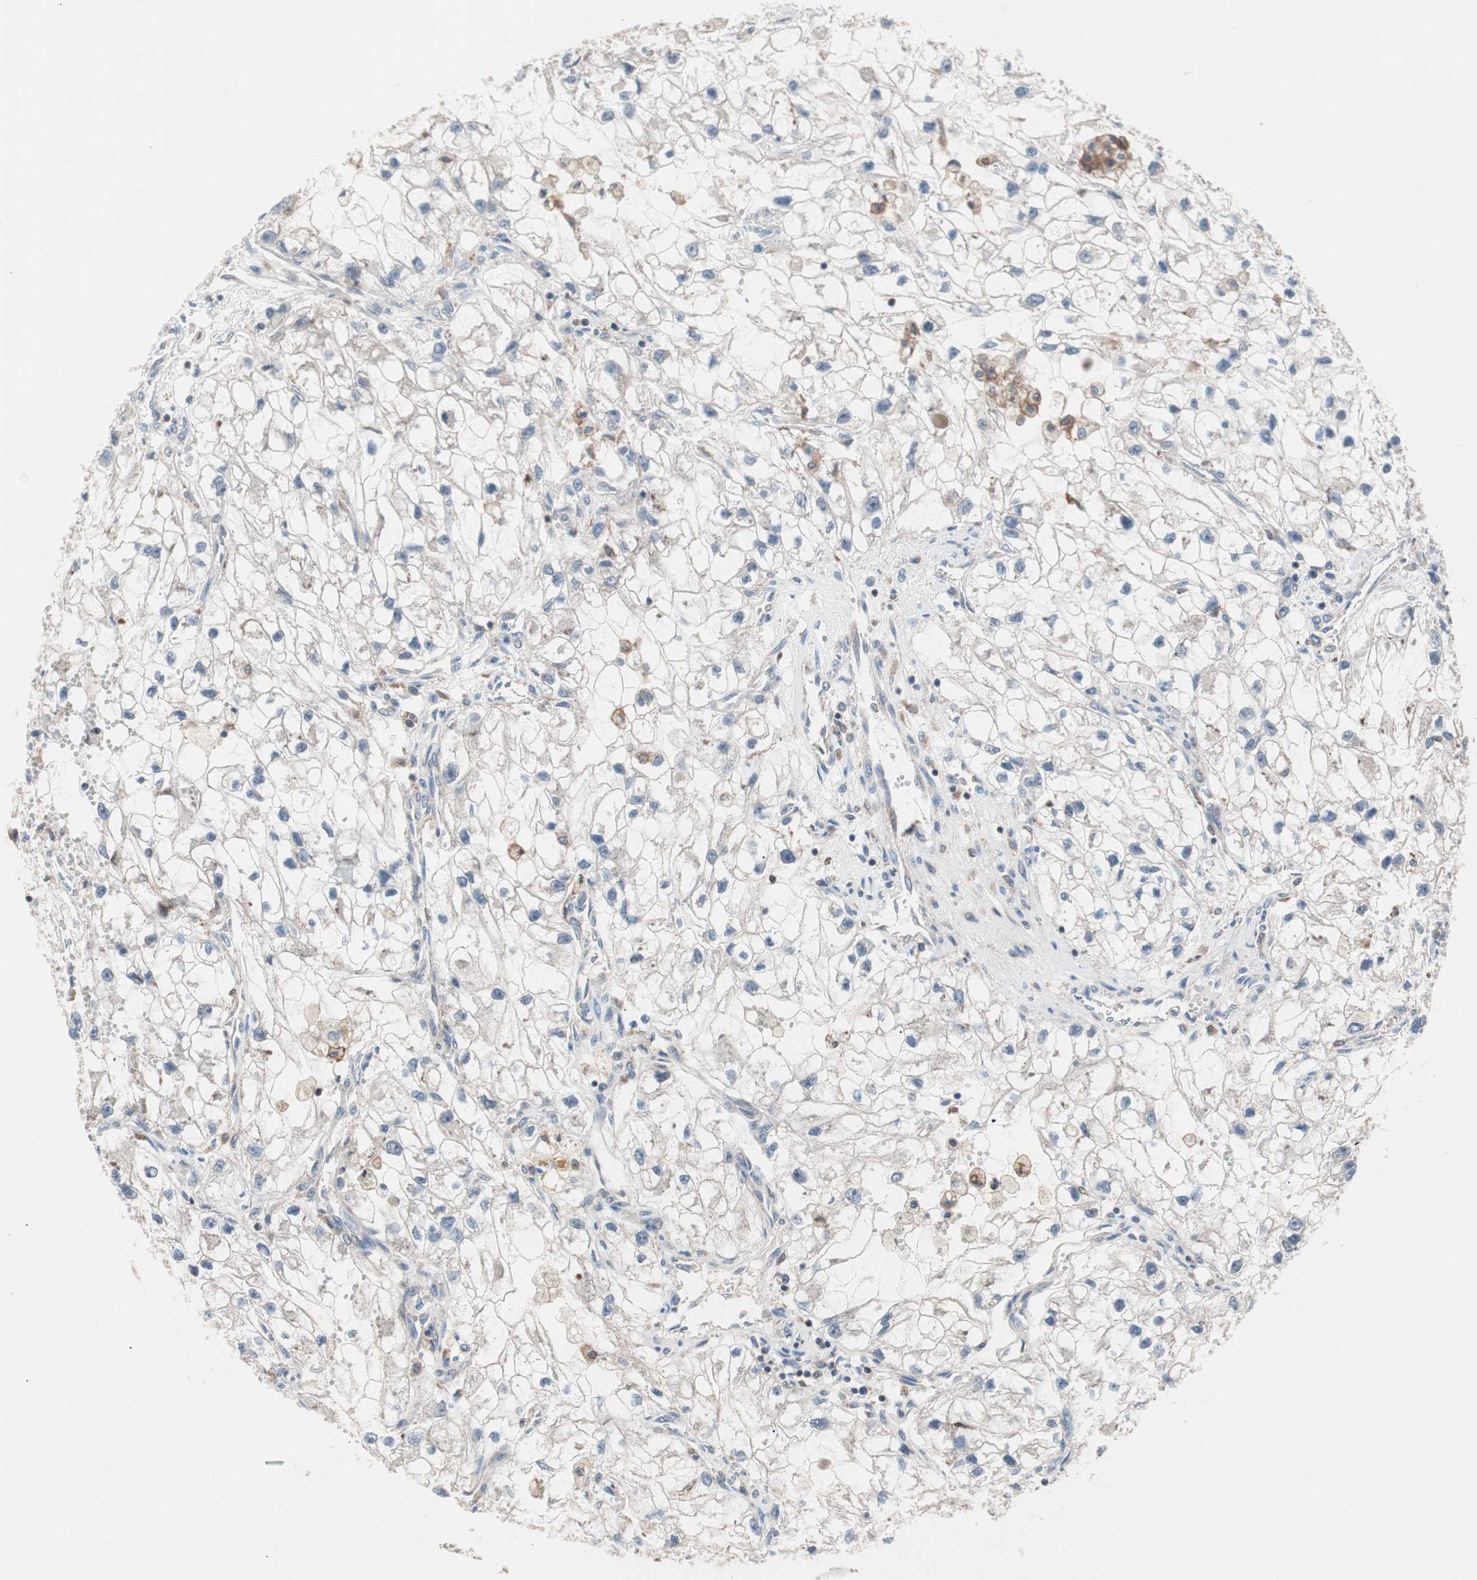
{"staining": {"intensity": "weak", "quantity": "25%-75%", "location": "cytoplasmic/membranous"}, "tissue": "renal cancer", "cell_type": "Tumor cells", "image_type": "cancer", "snomed": [{"axis": "morphology", "description": "Adenocarcinoma, NOS"}, {"axis": "topography", "description": "Kidney"}], "caption": "Immunohistochemistry (IHC) micrograph of neoplastic tissue: human renal adenocarcinoma stained using immunohistochemistry (IHC) exhibits low levels of weak protein expression localized specifically in the cytoplasmic/membranous of tumor cells, appearing as a cytoplasmic/membranous brown color.", "gene": "PIK3R1", "patient": {"sex": "female", "age": 70}}